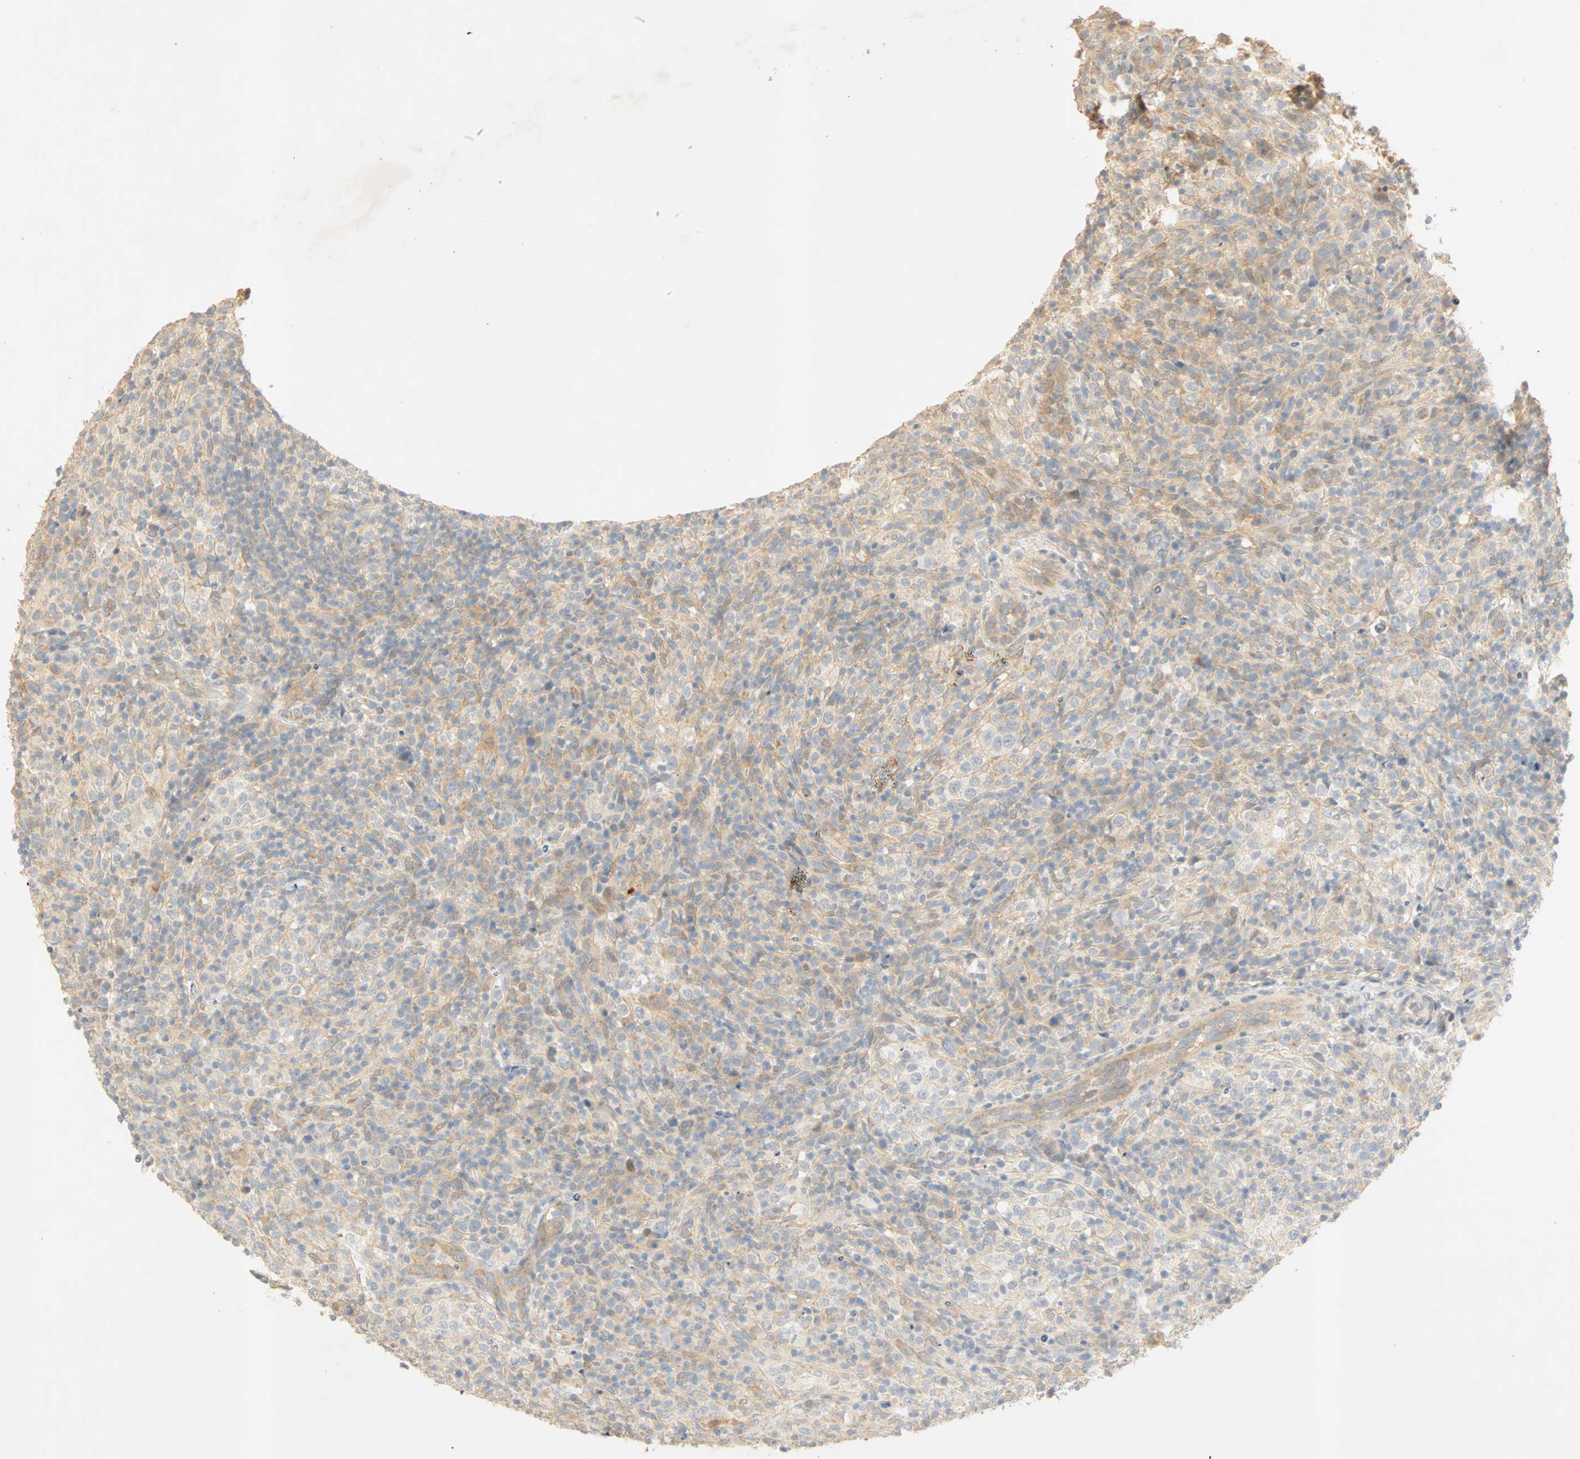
{"staining": {"intensity": "weak", "quantity": "<25%", "location": "cytoplasmic/membranous"}, "tissue": "lymphoma", "cell_type": "Tumor cells", "image_type": "cancer", "snomed": [{"axis": "morphology", "description": "Malignant lymphoma, non-Hodgkin's type, High grade"}, {"axis": "topography", "description": "Lymph node"}], "caption": "Tumor cells are negative for brown protein staining in lymphoma.", "gene": "SELENBP1", "patient": {"sex": "female", "age": 76}}